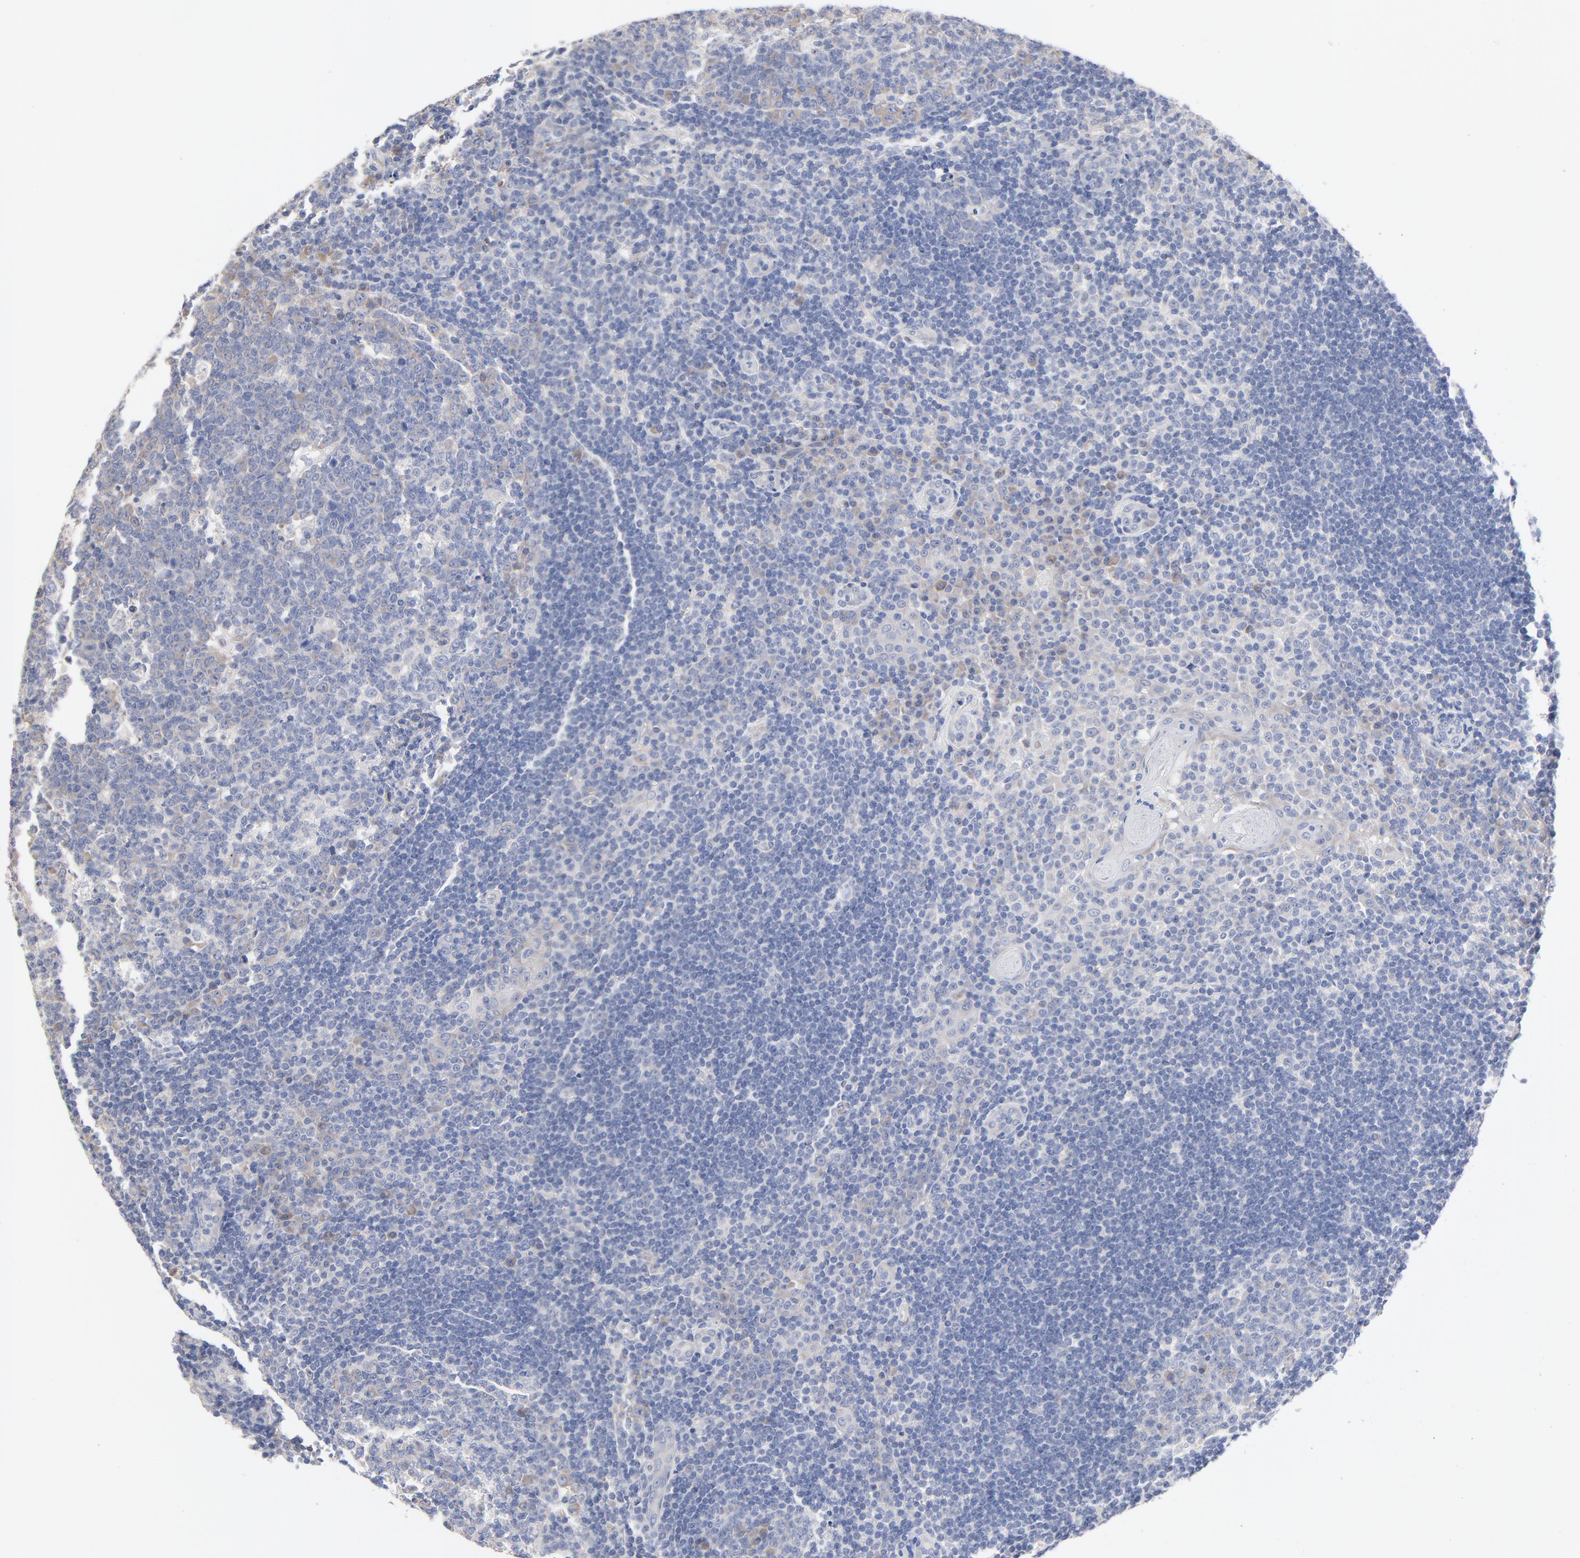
{"staining": {"intensity": "weak", "quantity": "25%-75%", "location": "cytoplasmic/membranous"}, "tissue": "tonsil", "cell_type": "Germinal center cells", "image_type": "normal", "snomed": [{"axis": "morphology", "description": "Normal tissue, NOS"}, {"axis": "topography", "description": "Tonsil"}], "caption": "IHC histopathology image of benign tonsil: tonsil stained using IHC shows low levels of weak protein expression localized specifically in the cytoplasmic/membranous of germinal center cells, appearing as a cytoplasmic/membranous brown color.", "gene": "CPE", "patient": {"sex": "female", "age": 40}}